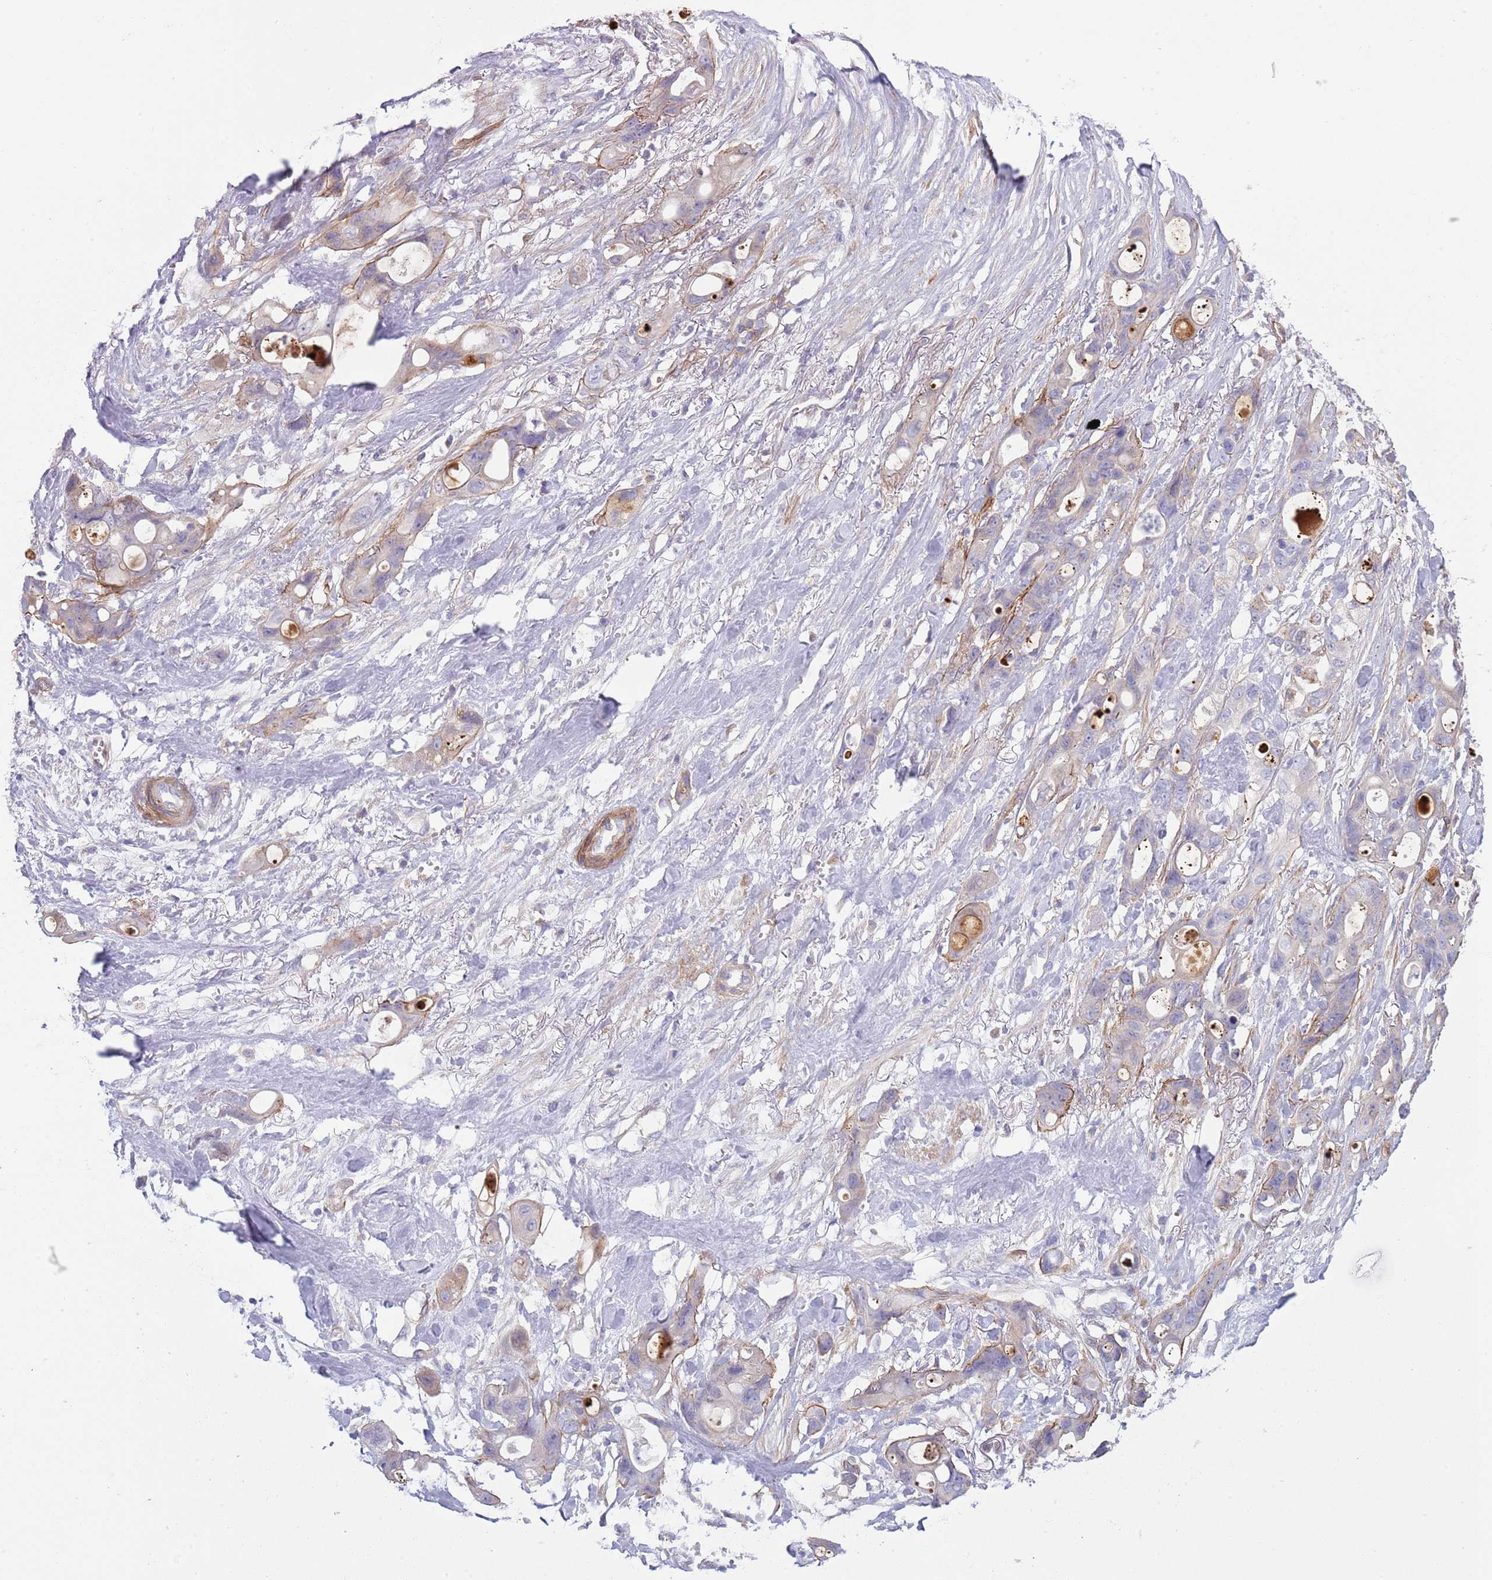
{"staining": {"intensity": "negative", "quantity": "none", "location": "none"}, "tissue": "ovarian cancer", "cell_type": "Tumor cells", "image_type": "cancer", "snomed": [{"axis": "morphology", "description": "Cystadenocarcinoma, mucinous, NOS"}, {"axis": "topography", "description": "Ovary"}], "caption": "Tumor cells show no significant expression in mucinous cystadenocarcinoma (ovarian). The staining was performed using DAB (3,3'-diaminobenzidine) to visualize the protein expression in brown, while the nuclei were stained in blue with hematoxylin (Magnification: 20x).", "gene": "TINAGL1", "patient": {"sex": "female", "age": 70}}